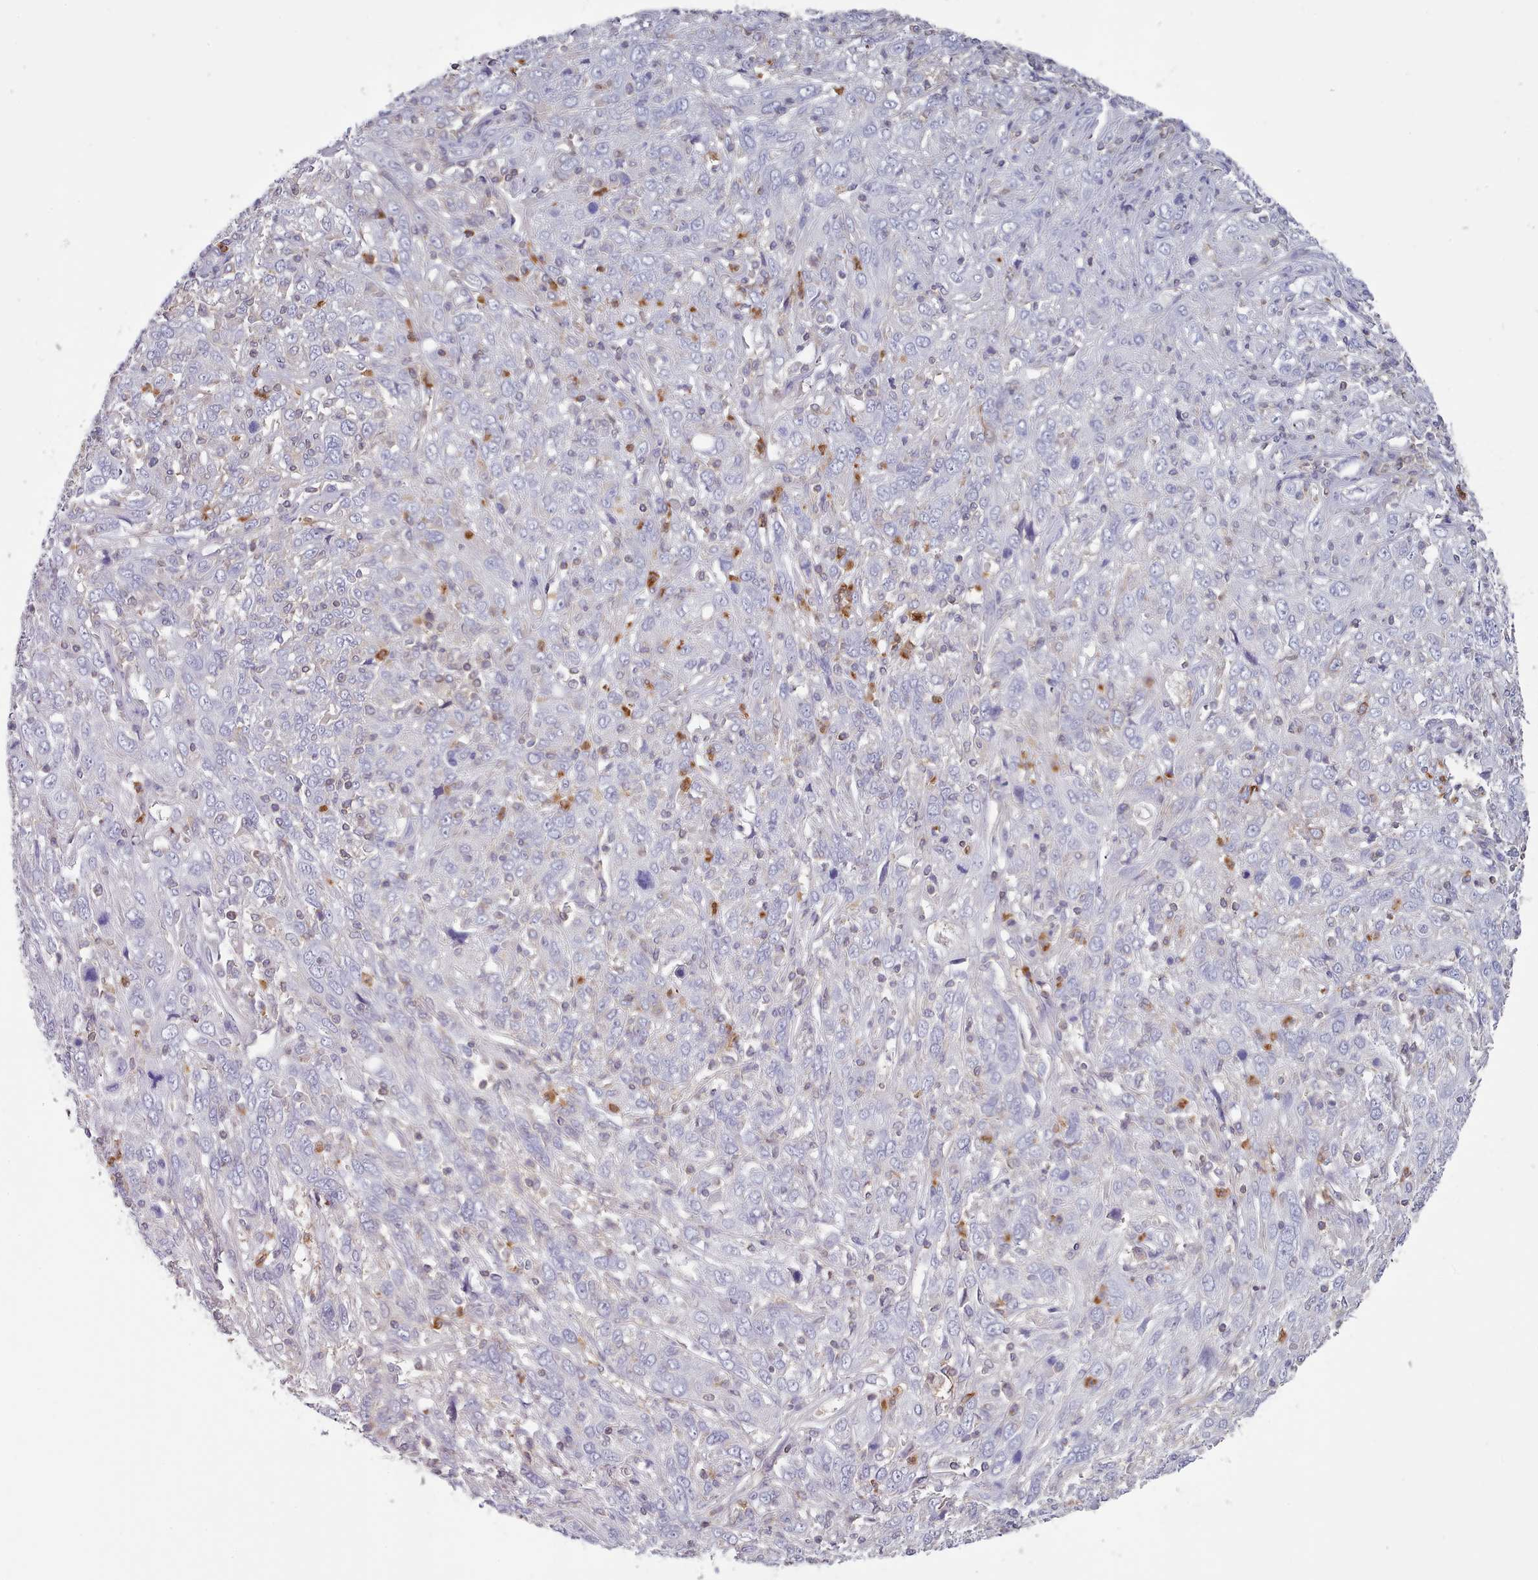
{"staining": {"intensity": "negative", "quantity": "none", "location": "none"}, "tissue": "cervical cancer", "cell_type": "Tumor cells", "image_type": "cancer", "snomed": [{"axis": "morphology", "description": "Squamous cell carcinoma, NOS"}, {"axis": "topography", "description": "Cervix"}], "caption": "Tumor cells show no significant protein positivity in cervical squamous cell carcinoma.", "gene": "RAC2", "patient": {"sex": "female", "age": 46}}